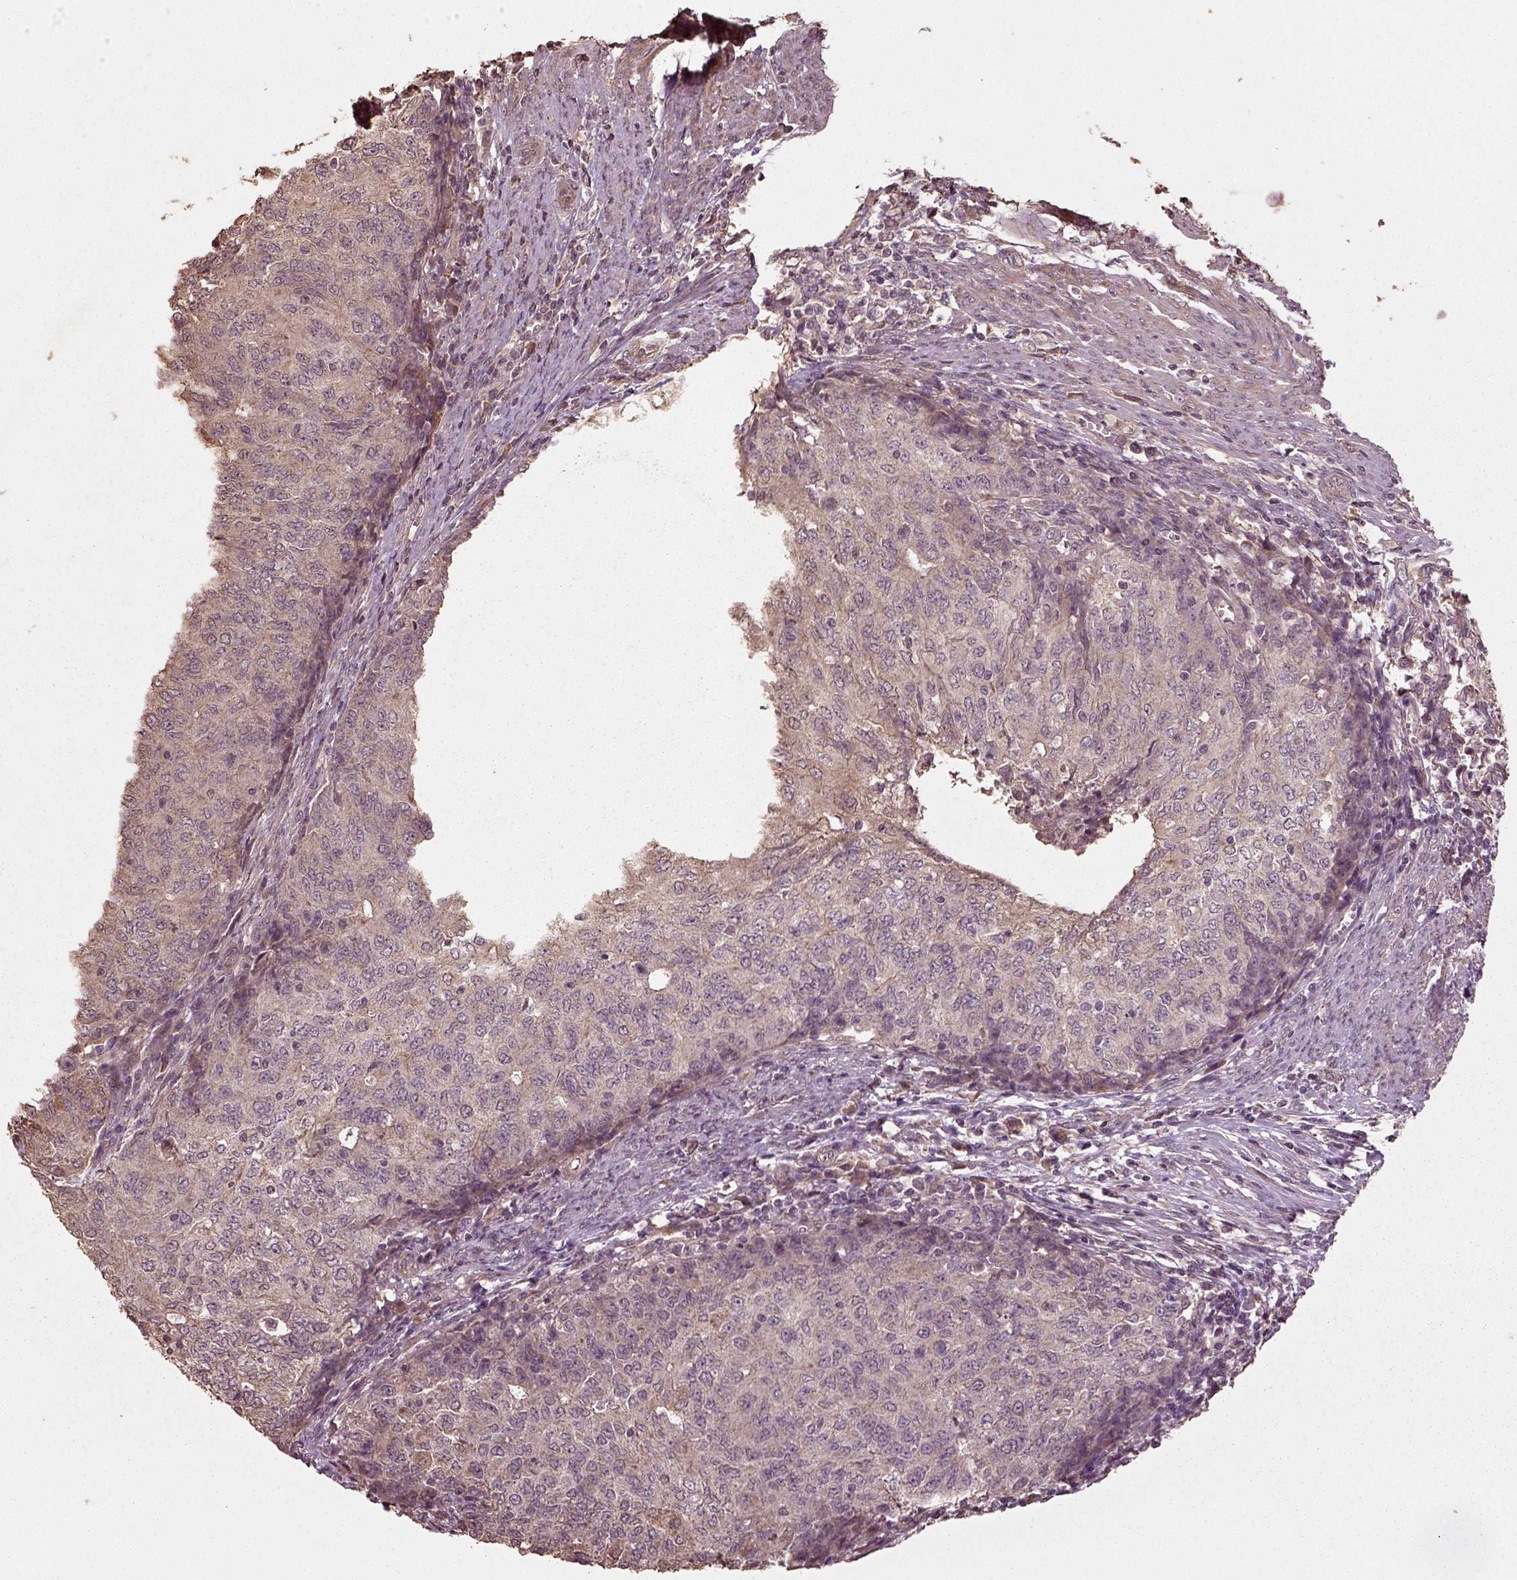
{"staining": {"intensity": "weak", "quantity": "<25%", "location": "cytoplasmic/membranous"}, "tissue": "endometrial cancer", "cell_type": "Tumor cells", "image_type": "cancer", "snomed": [{"axis": "morphology", "description": "Adenocarcinoma, NOS"}, {"axis": "topography", "description": "Endometrium"}], "caption": "Tumor cells show no significant expression in endometrial cancer (adenocarcinoma).", "gene": "ERV3-1", "patient": {"sex": "female", "age": 82}}